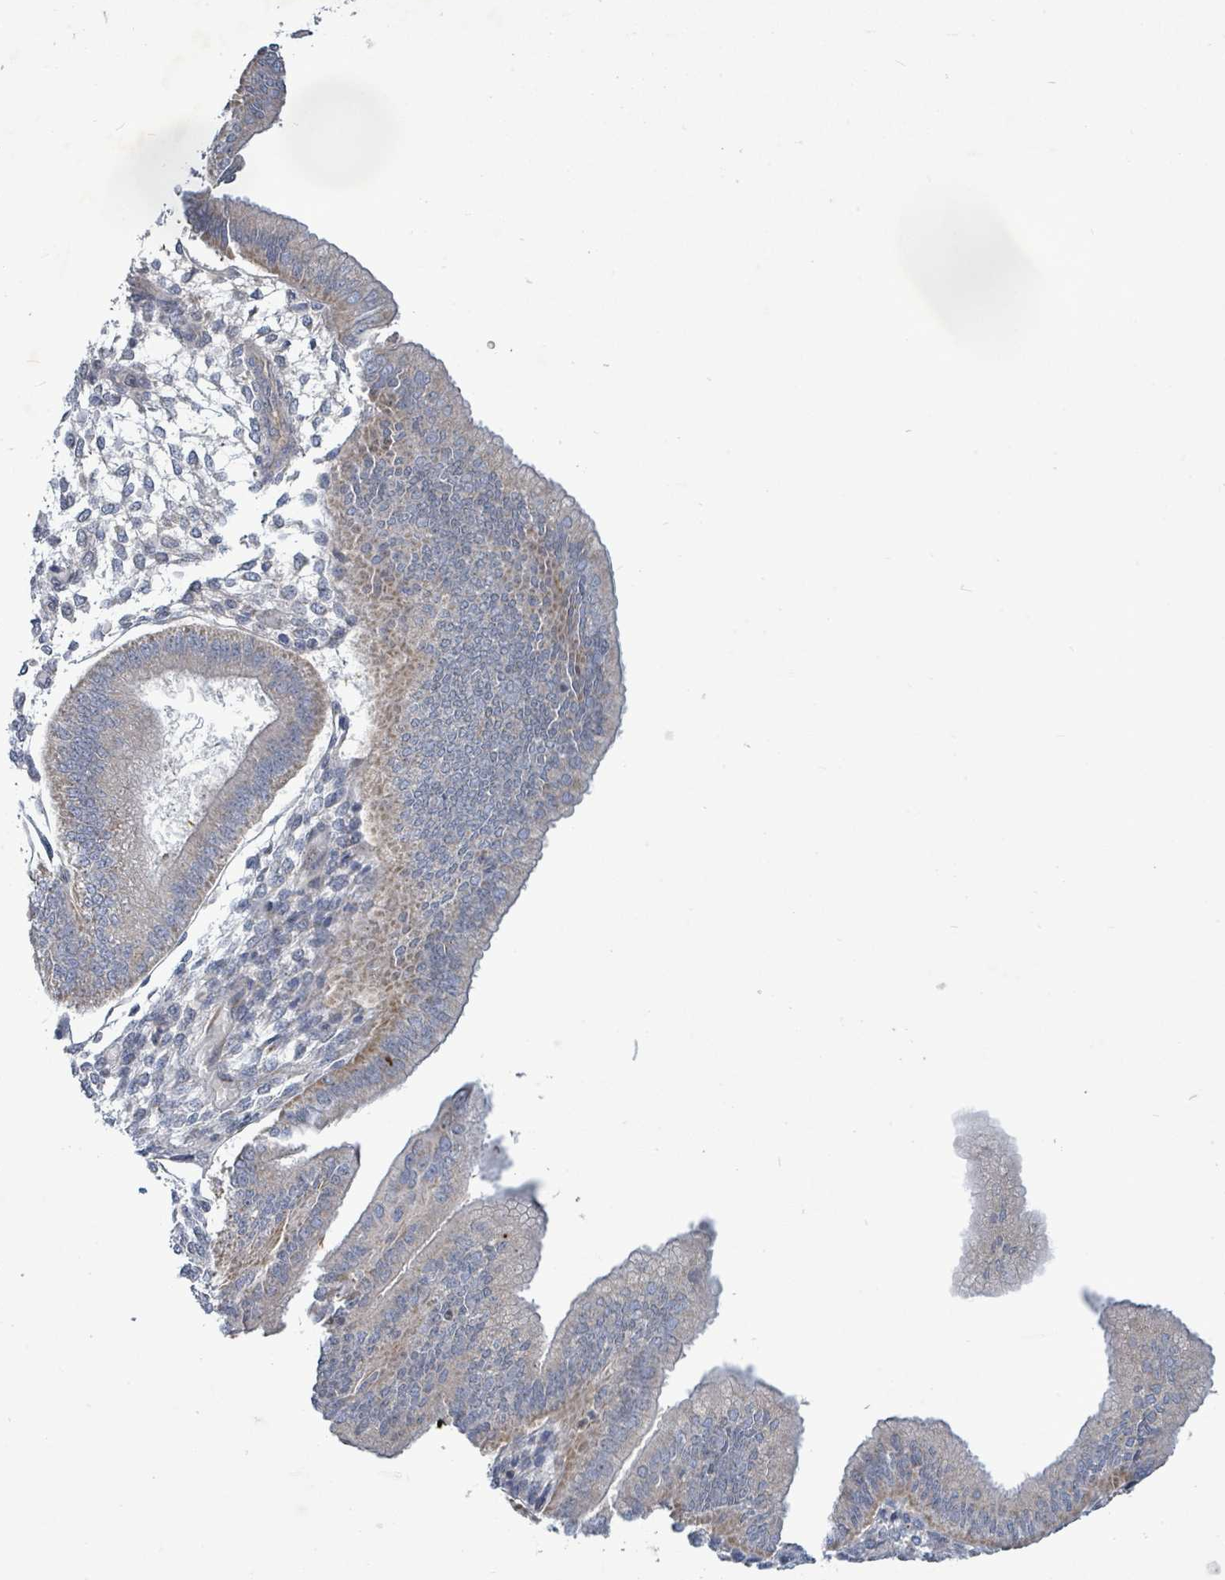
{"staining": {"intensity": "negative", "quantity": "none", "location": "none"}, "tissue": "endometrium", "cell_type": "Cells in endometrial stroma", "image_type": "normal", "snomed": [{"axis": "morphology", "description": "Normal tissue, NOS"}, {"axis": "topography", "description": "Endometrium"}], "caption": "The photomicrograph shows no significant expression in cells in endometrial stroma of endometrium.", "gene": "ZFPM1", "patient": {"sex": "female", "age": 39}}